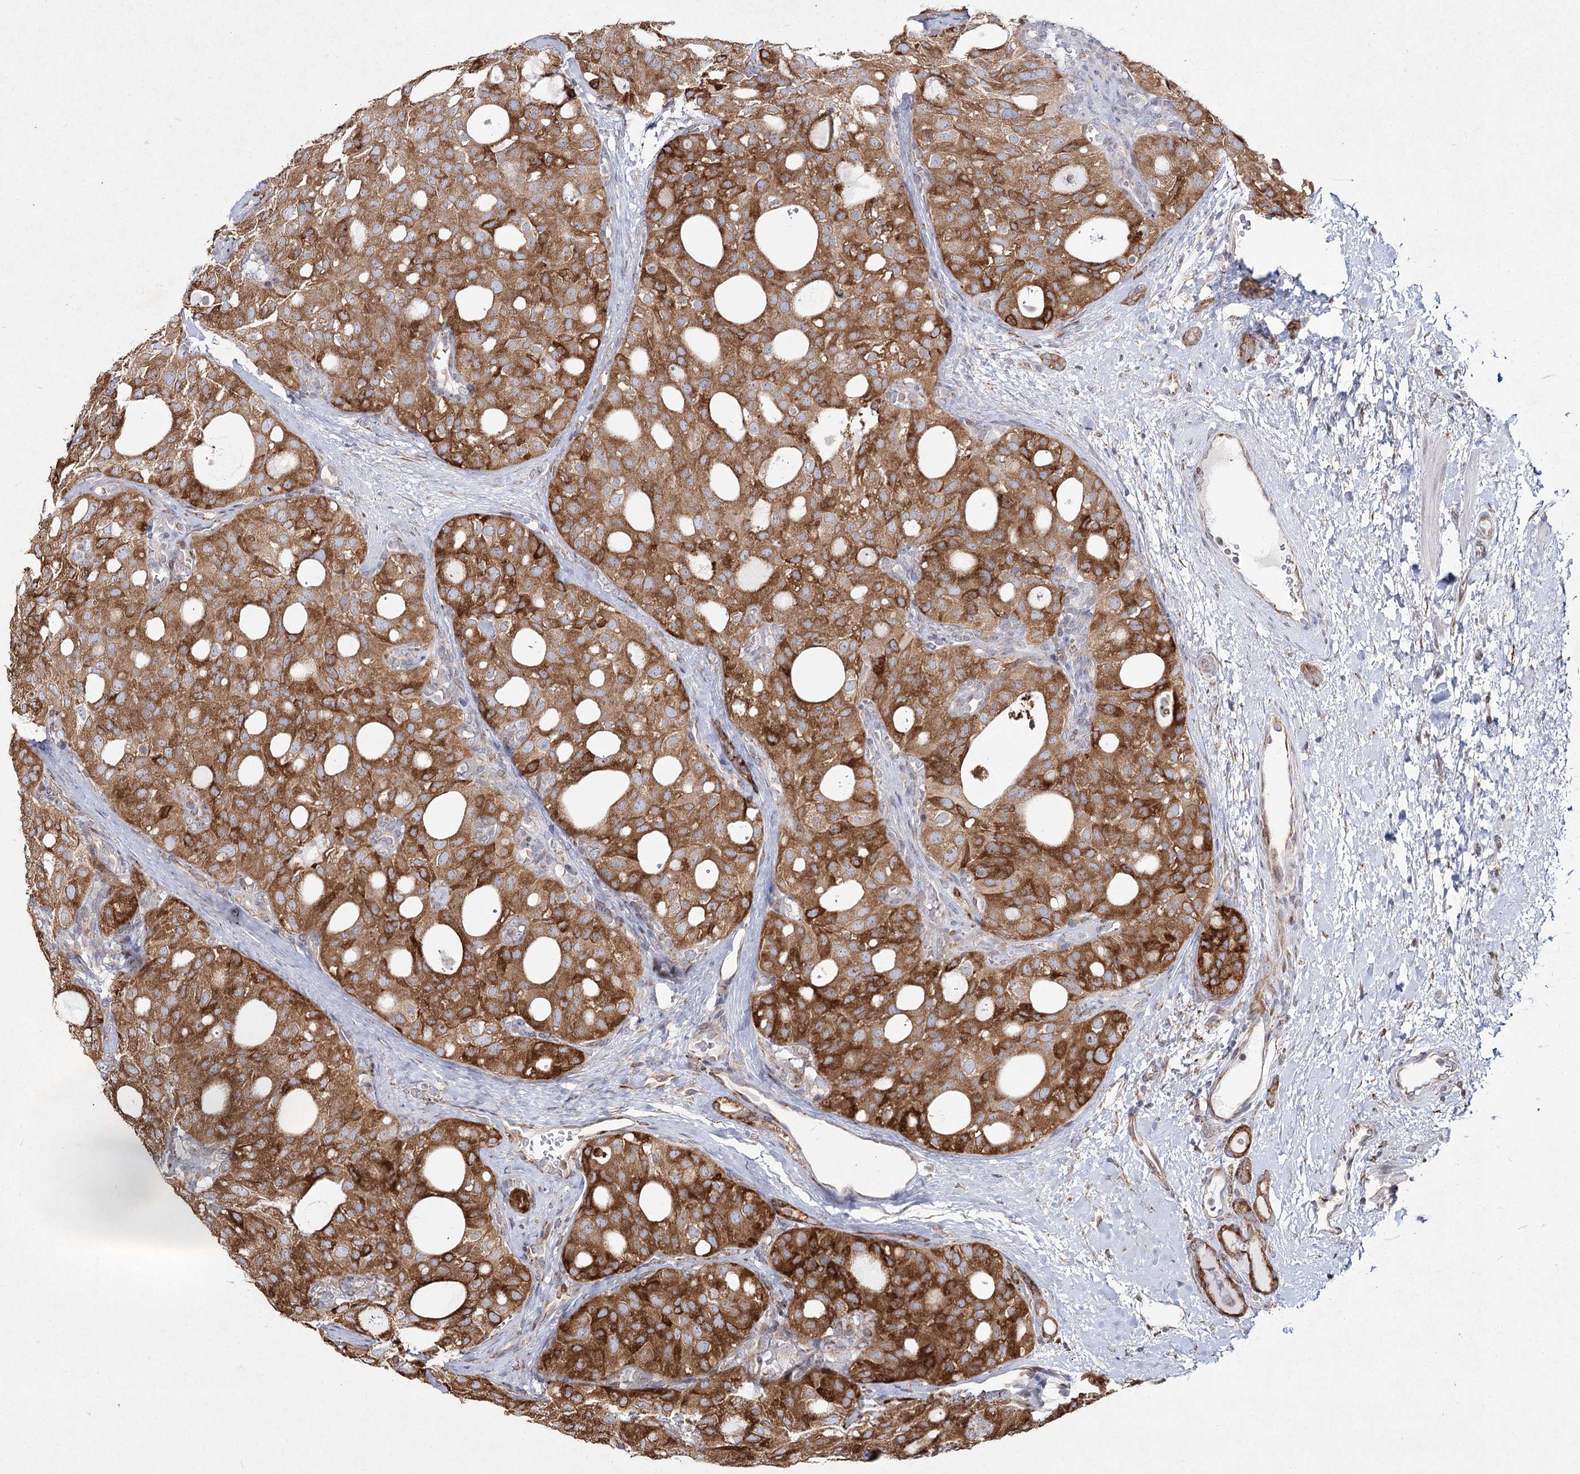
{"staining": {"intensity": "moderate", "quantity": ">75%", "location": "cytoplasmic/membranous"}, "tissue": "thyroid cancer", "cell_type": "Tumor cells", "image_type": "cancer", "snomed": [{"axis": "morphology", "description": "Follicular adenoma carcinoma, NOS"}, {"axis": "topography", "description": "Thyroid gland"}], "caption": "Immunohistochemistry (DAB) staining of thyroid follicular adenoma carcinoma reveals moderate cytoplasmic/membranous protein expression in approximately >75% of tumor cells.", "gene": "NHLRC2", "patient": {"sex": "male", "age": 75}}